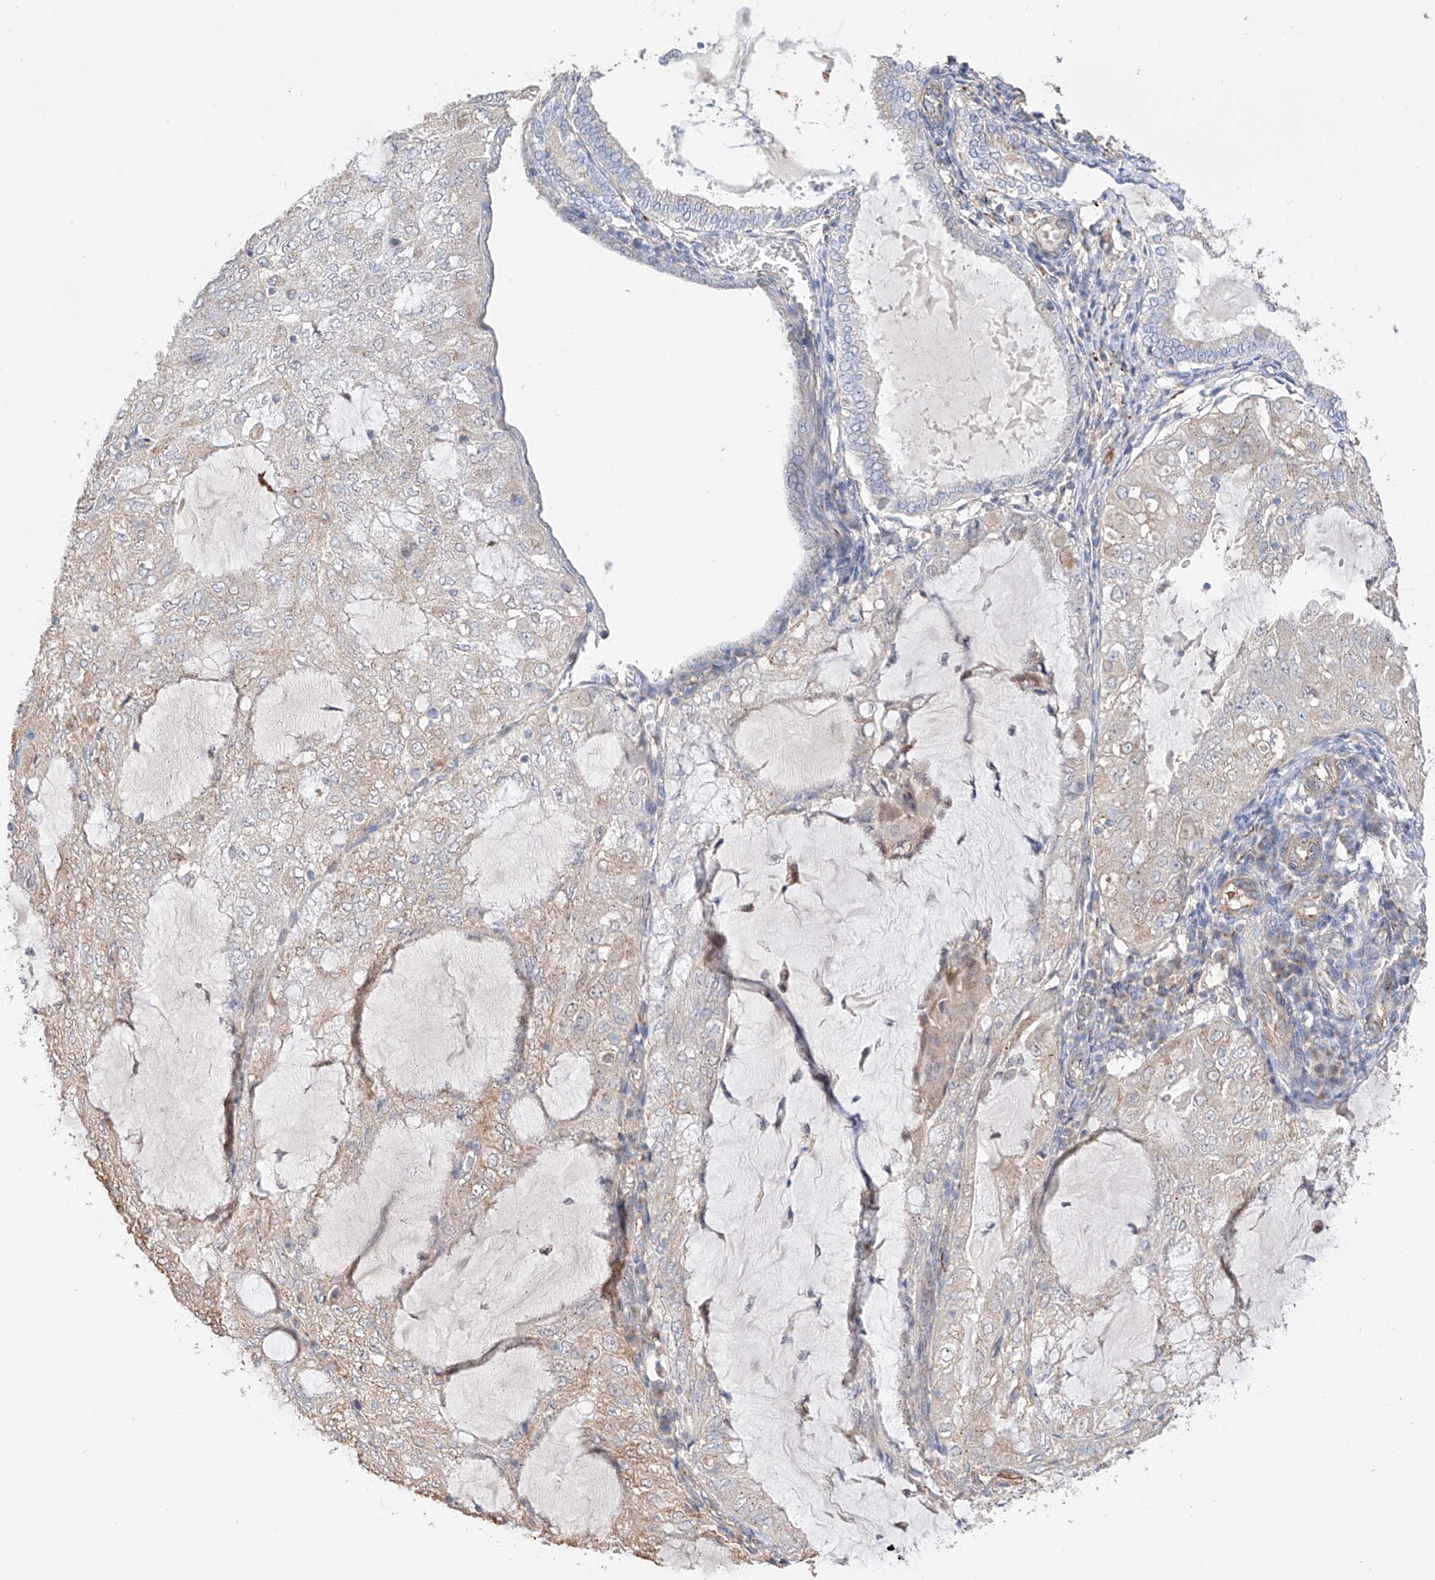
{"staining": {"intensity": "negative", "quantity": "none", "location": "none"}, "tissue": "endometrial cancer", "cell_type": "Tumor cells", "image_type": "cancer", "snomed": [{"axis": "morphology", "description": "Adenocarcinoma, NOS"}, {"axis": "topography", "description": "Endometrium"}], "caption": "IHC micrograph of human endometrial adenocarcinoma stained for a protein (brown), which demonstrates no positivity in tumor cells. (Brightfield microscopy of DAB (3,3'-diaminobenzidine) IHC at high magnification).", "gene": "MOSPD1", "patient": {"sex": "female", "age": 81}}